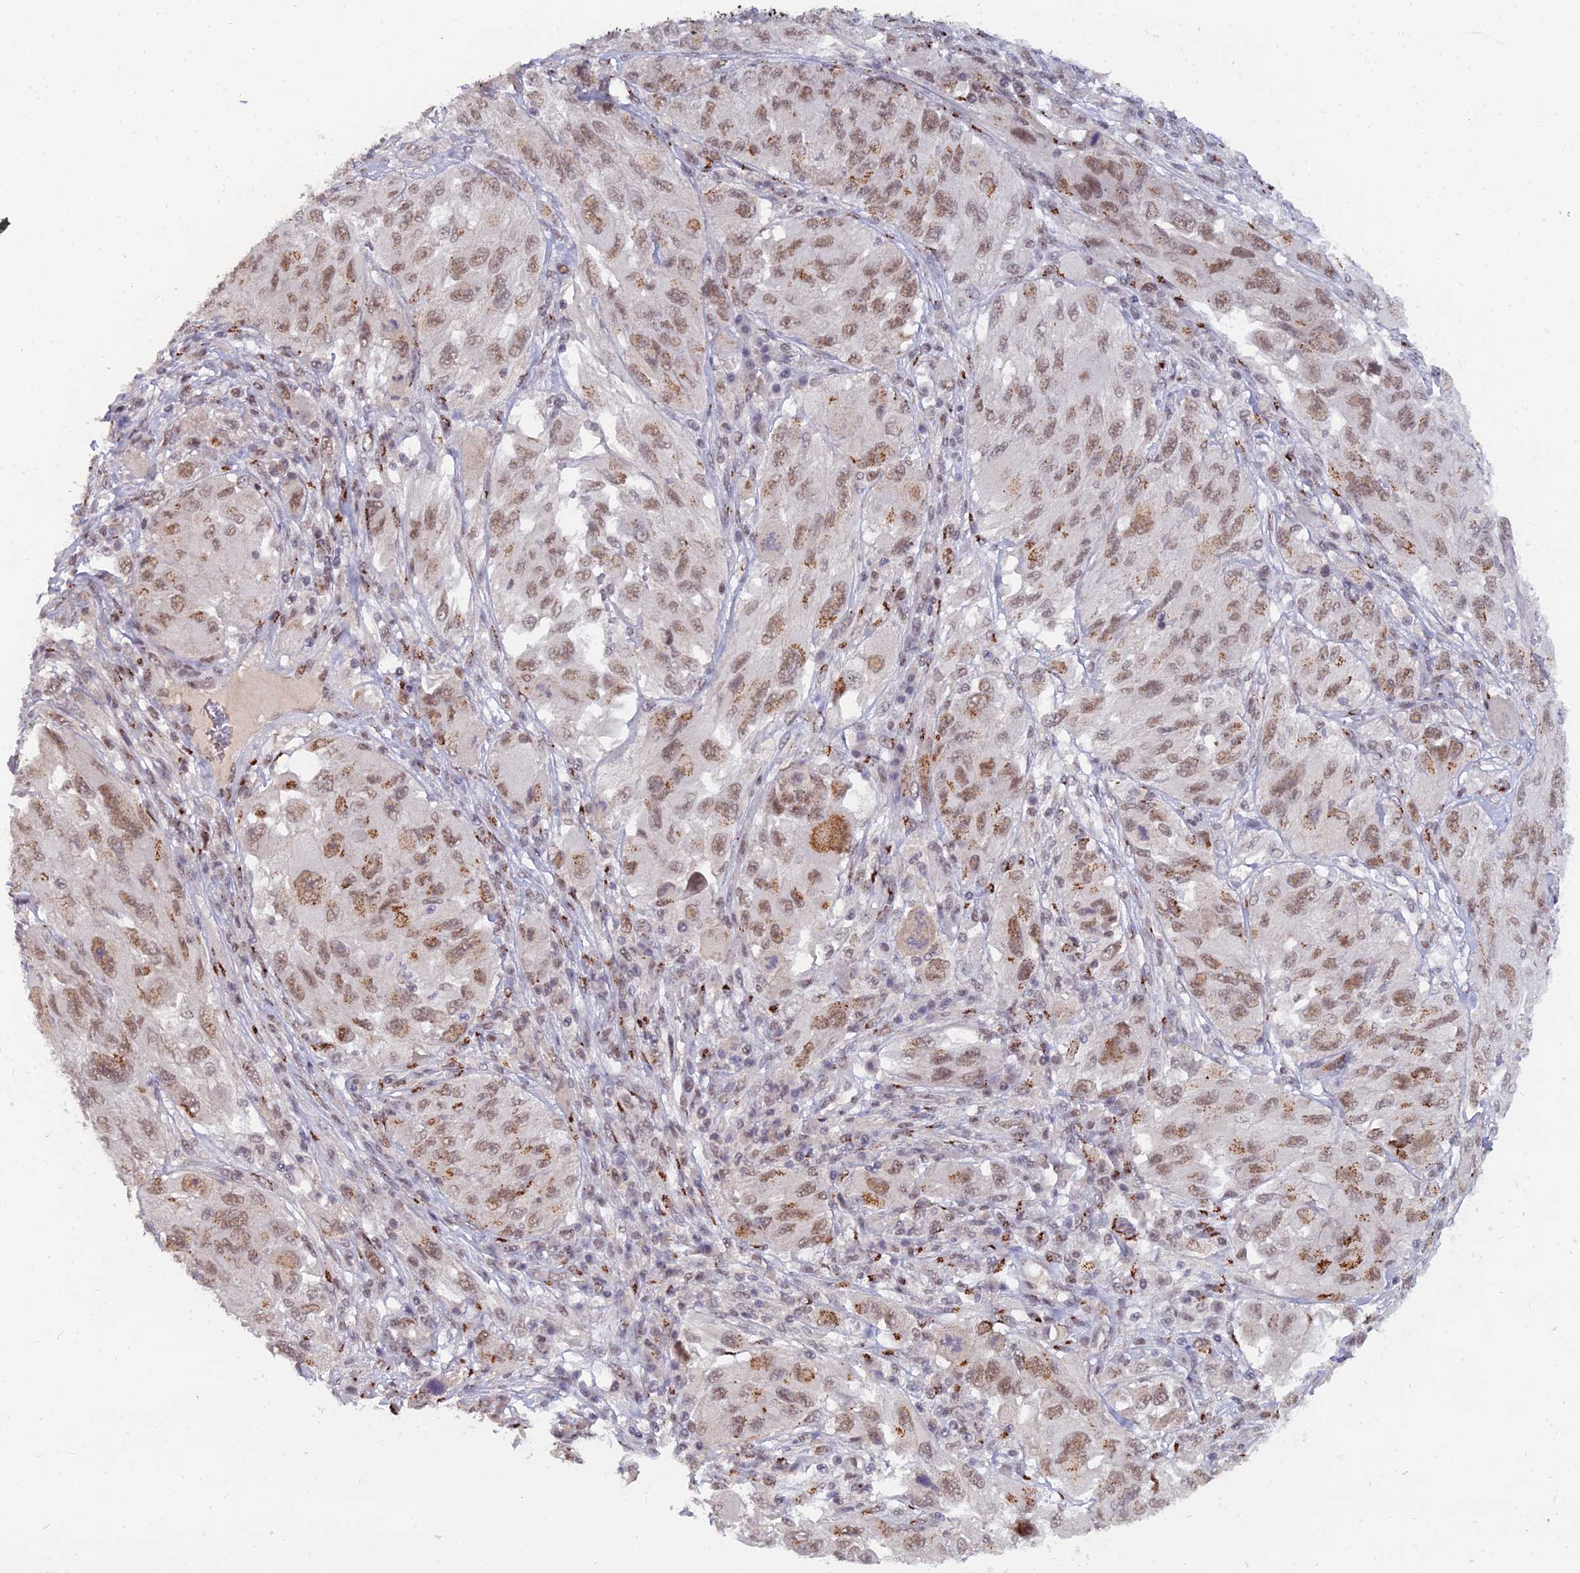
{"staining": {"intensity": "moderate", "quantity": ">75%", "location": "nuclear"}, "tissue": "melanoma", "cell_type": "Tumor cells", "image_type": "cancer", "snomed": [{"axis": "morphology", "description": "Malignant melanoma, NOS"}, {"axis": "topography", "description": "Skin"}], "caption": "Immunohistochemical staining of human melanoma demonstrates moderate nuclear protein positivity in approximately >75% of tumor cells. Nuclei are stained in blue.", "gene": "THOC3", "patient": {"sex": "female", "age": 91}}